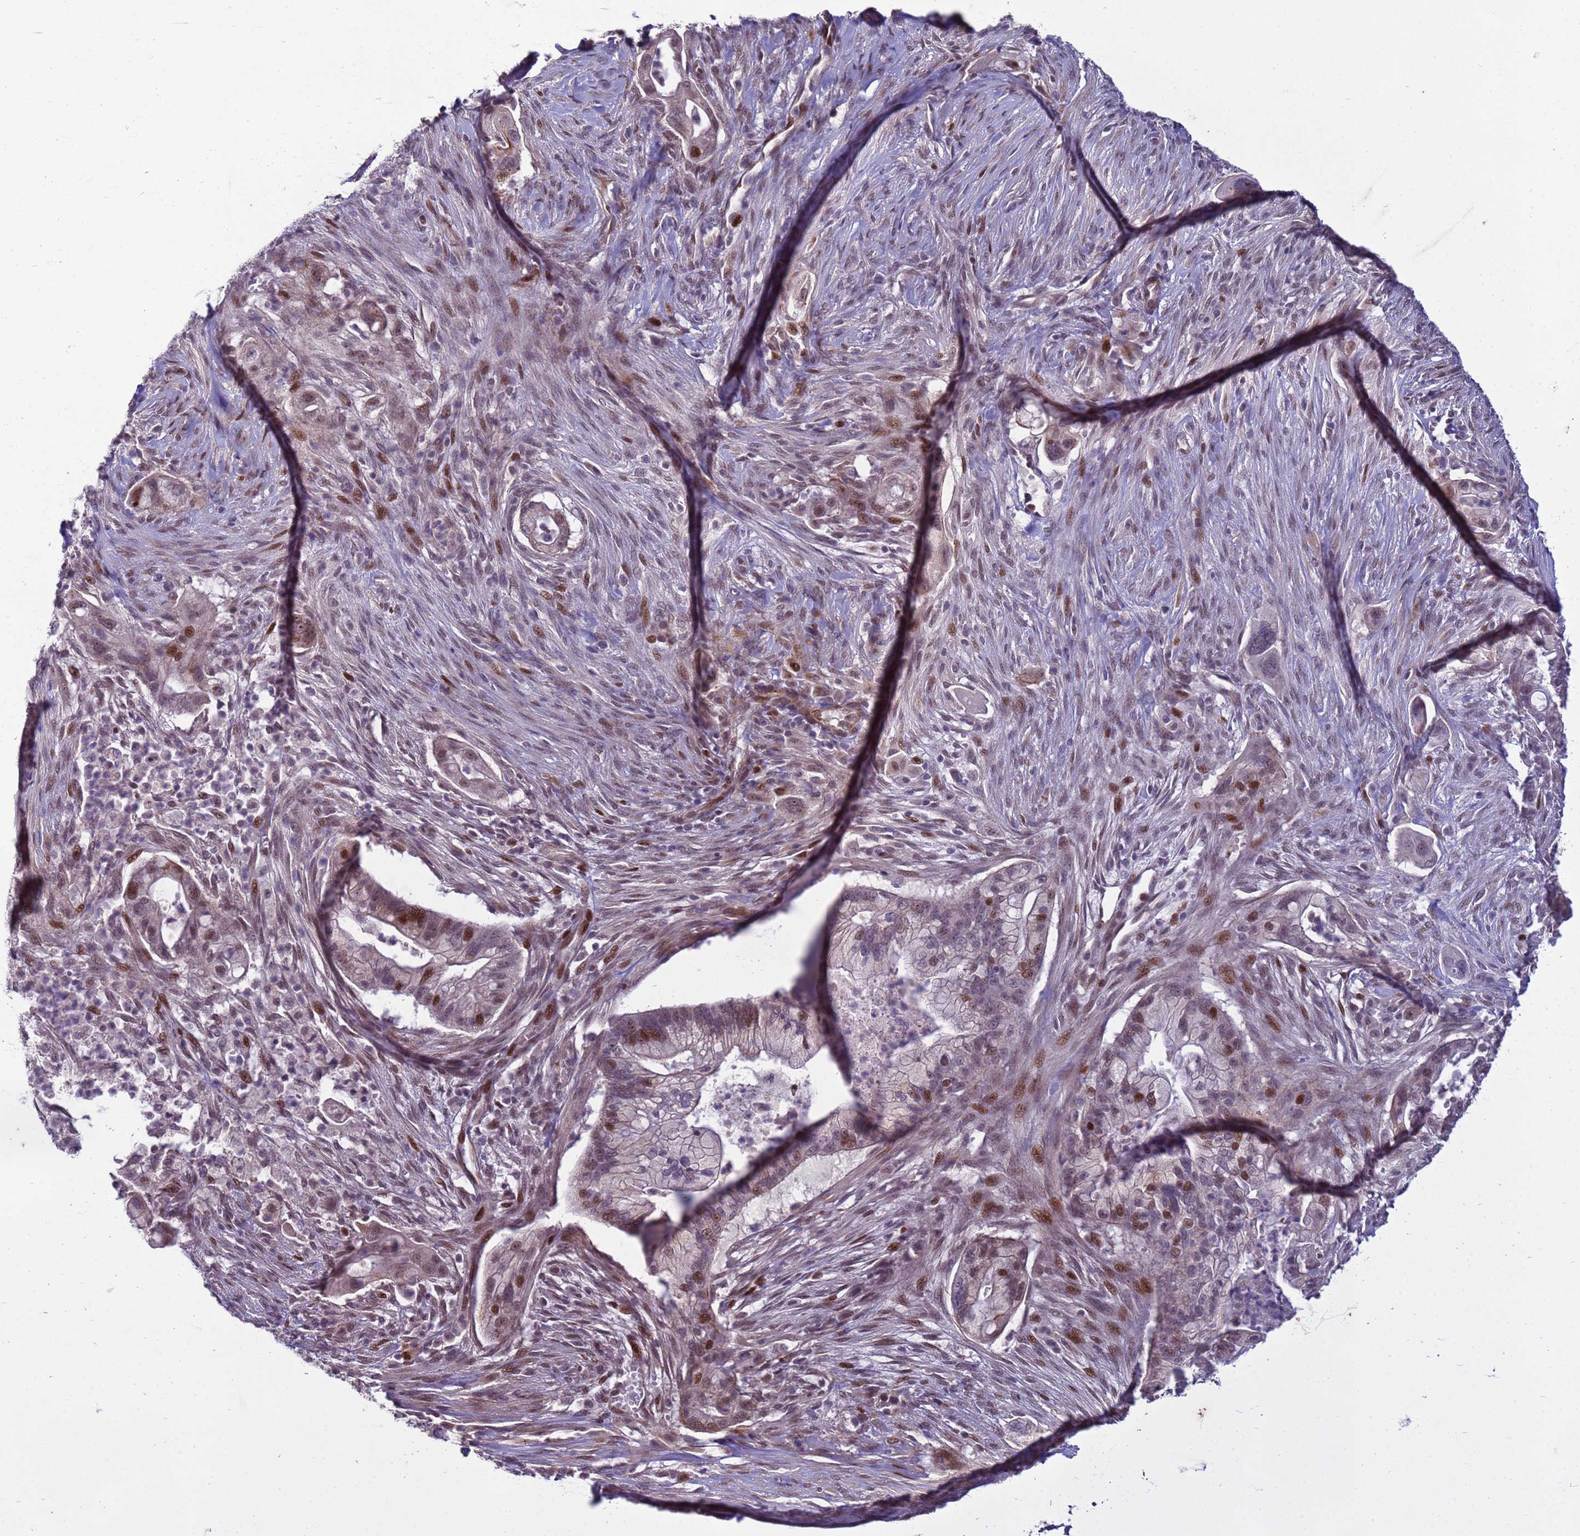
{"staining": {"intensity": "moderate", "quantity": "25%-75%", "location": "nuclear"}, "tissue": "pancreatic cancer", "cell_type": "Tumor cells", "image_type": "cancer", "snomed": [{"axis": "morphology", "description": "Adenocarcinoma, NOS"}, {"axis": "topography", "description": "Pancreas"}], "caption": "The photomicrograph shows staining of pancreatic cancer (adenocarcinoma), revealing moderate nuclear protein positivity (brown color) within tumor cells.", "gene": "SHC3", "patient": {"sex": "male", "age": 44}}